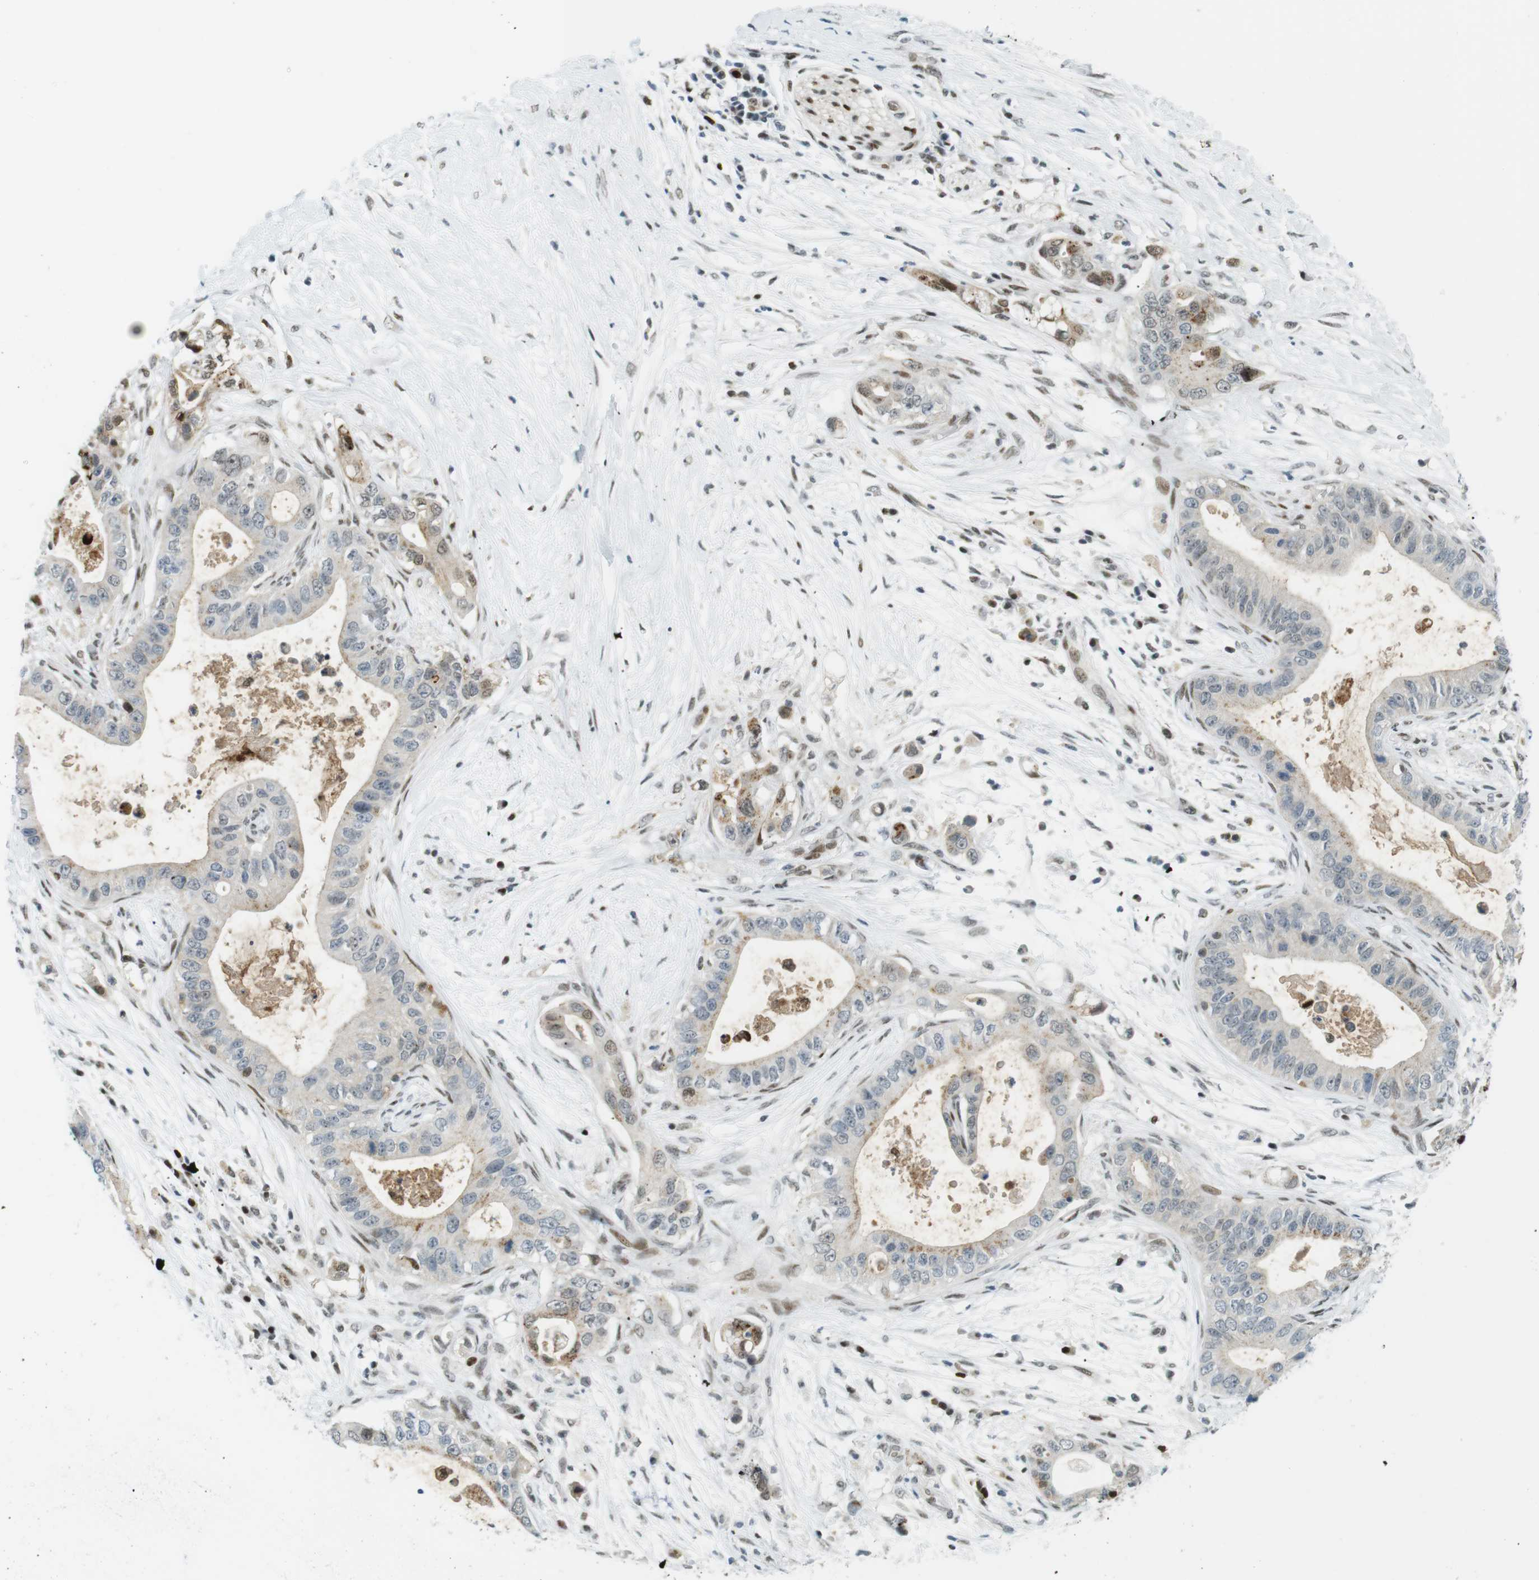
{"staining": {"intensity": "moderate", "quantity": "<25%", "location": "nuclear"}, "tissue": "pancreatic cancer", "cell_type": "Tumor cells", "image_type": "cancer", "snomed": [{"axis": "morphology", "description": "Adenocarcinoma, NOS"}, {"axis": "topography", "description": "Pancreas"}], "caption": "Approximately <25% of tumor cells in human adenocarcinoma (pancreatic) demonstrate moderate nuclear protein staining as visualized by brown immunohistochemical staining.", "gene": "UBB", "patient": {"sex": "male", "age": 77}}